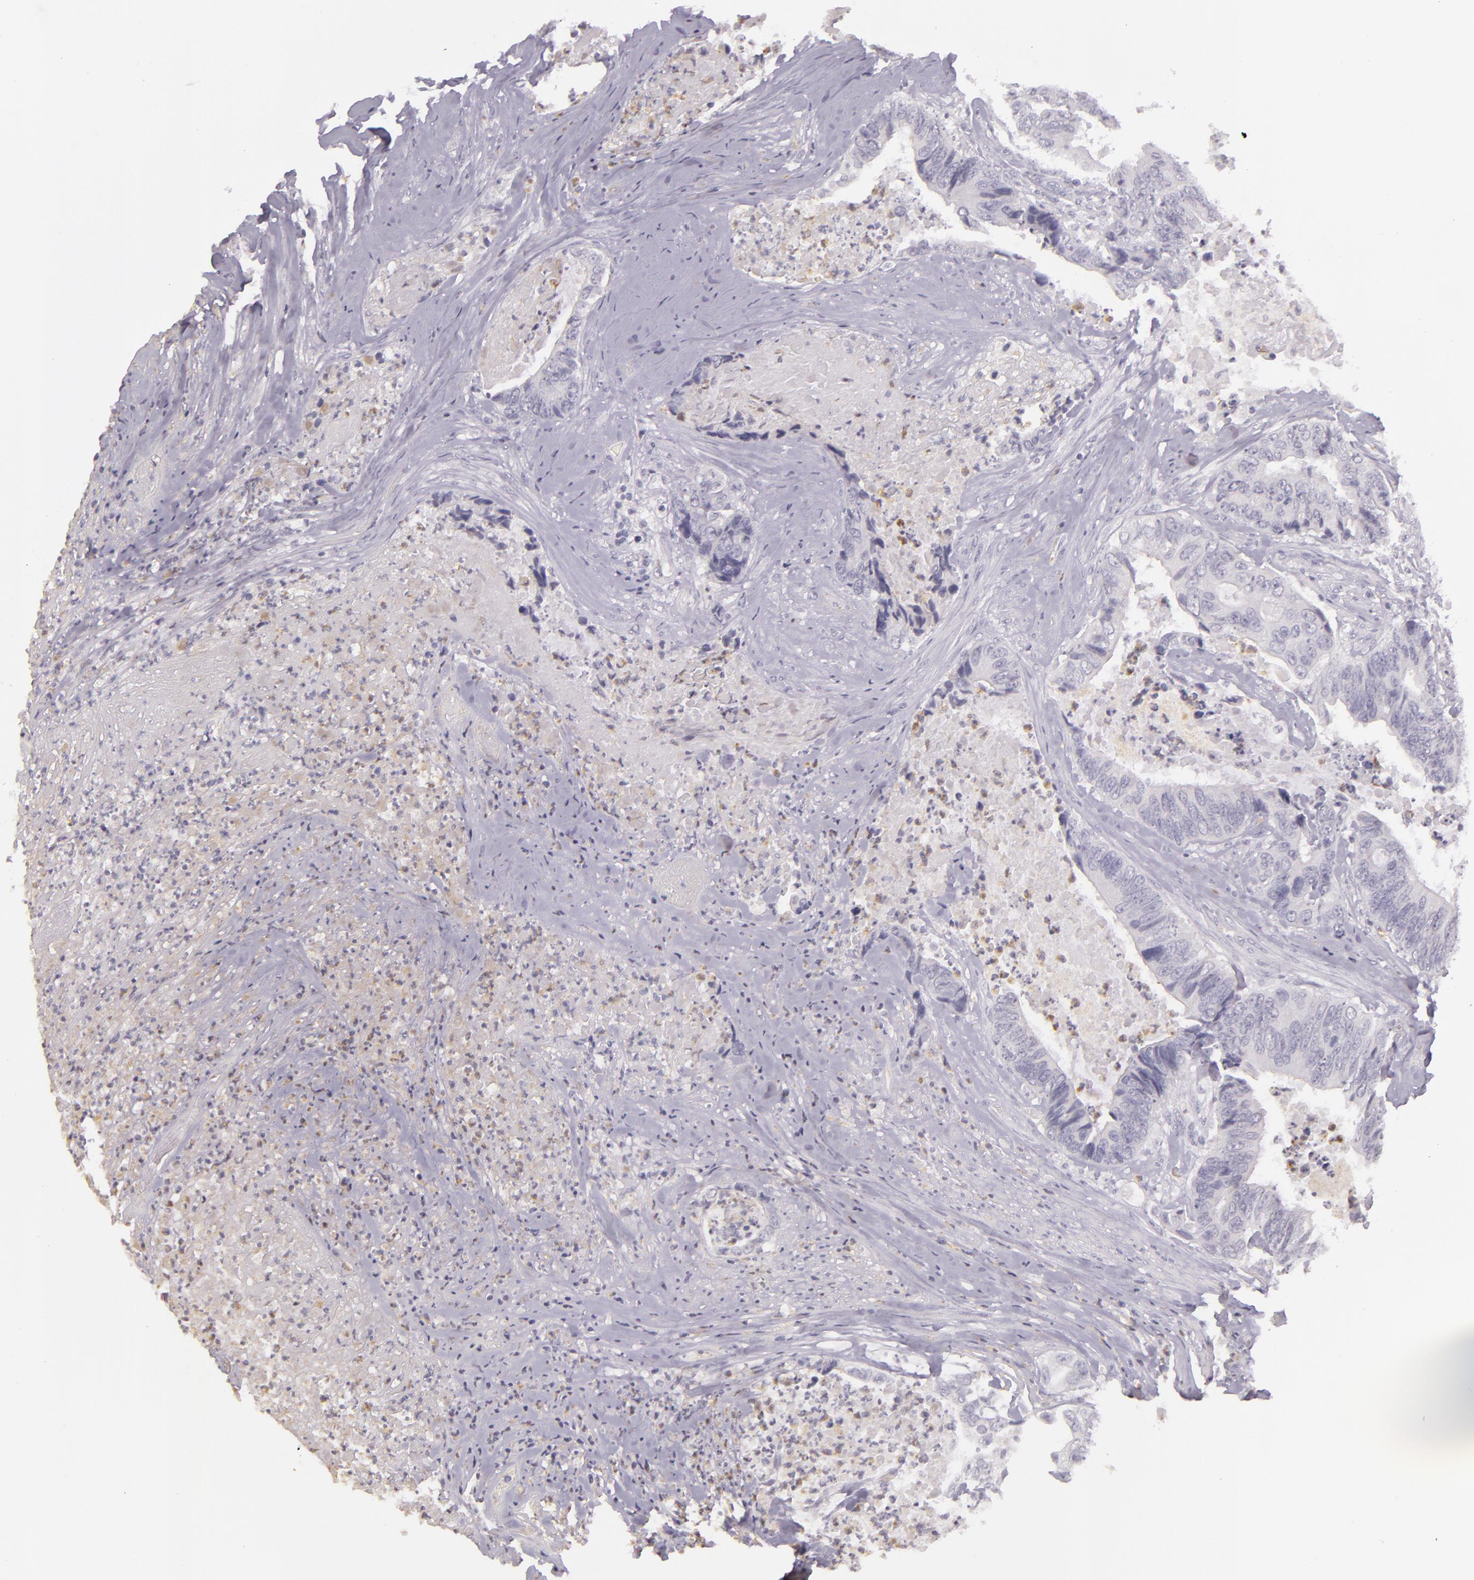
{"staining": {"intensity": "negative", "quantity": "none", "location": "none"}, "tissue": "colorectal cancer", "cell_type": "Tumor cells", "image_type": "cancer", "snomed": [{"axis": "morphology", "description": "Adenocarcinoma, NOS"}, {"axis": "topography", "description": "Rectum"}], "caption": "Immunohistochemistry histopathology image of neoplastic tissue: colorectal adenocarcinoma stained with DAB demonstrates no significant protein positivity in tumor cells.", "gene": "CBS", "patient": {"sex": "female", "age": 65}}